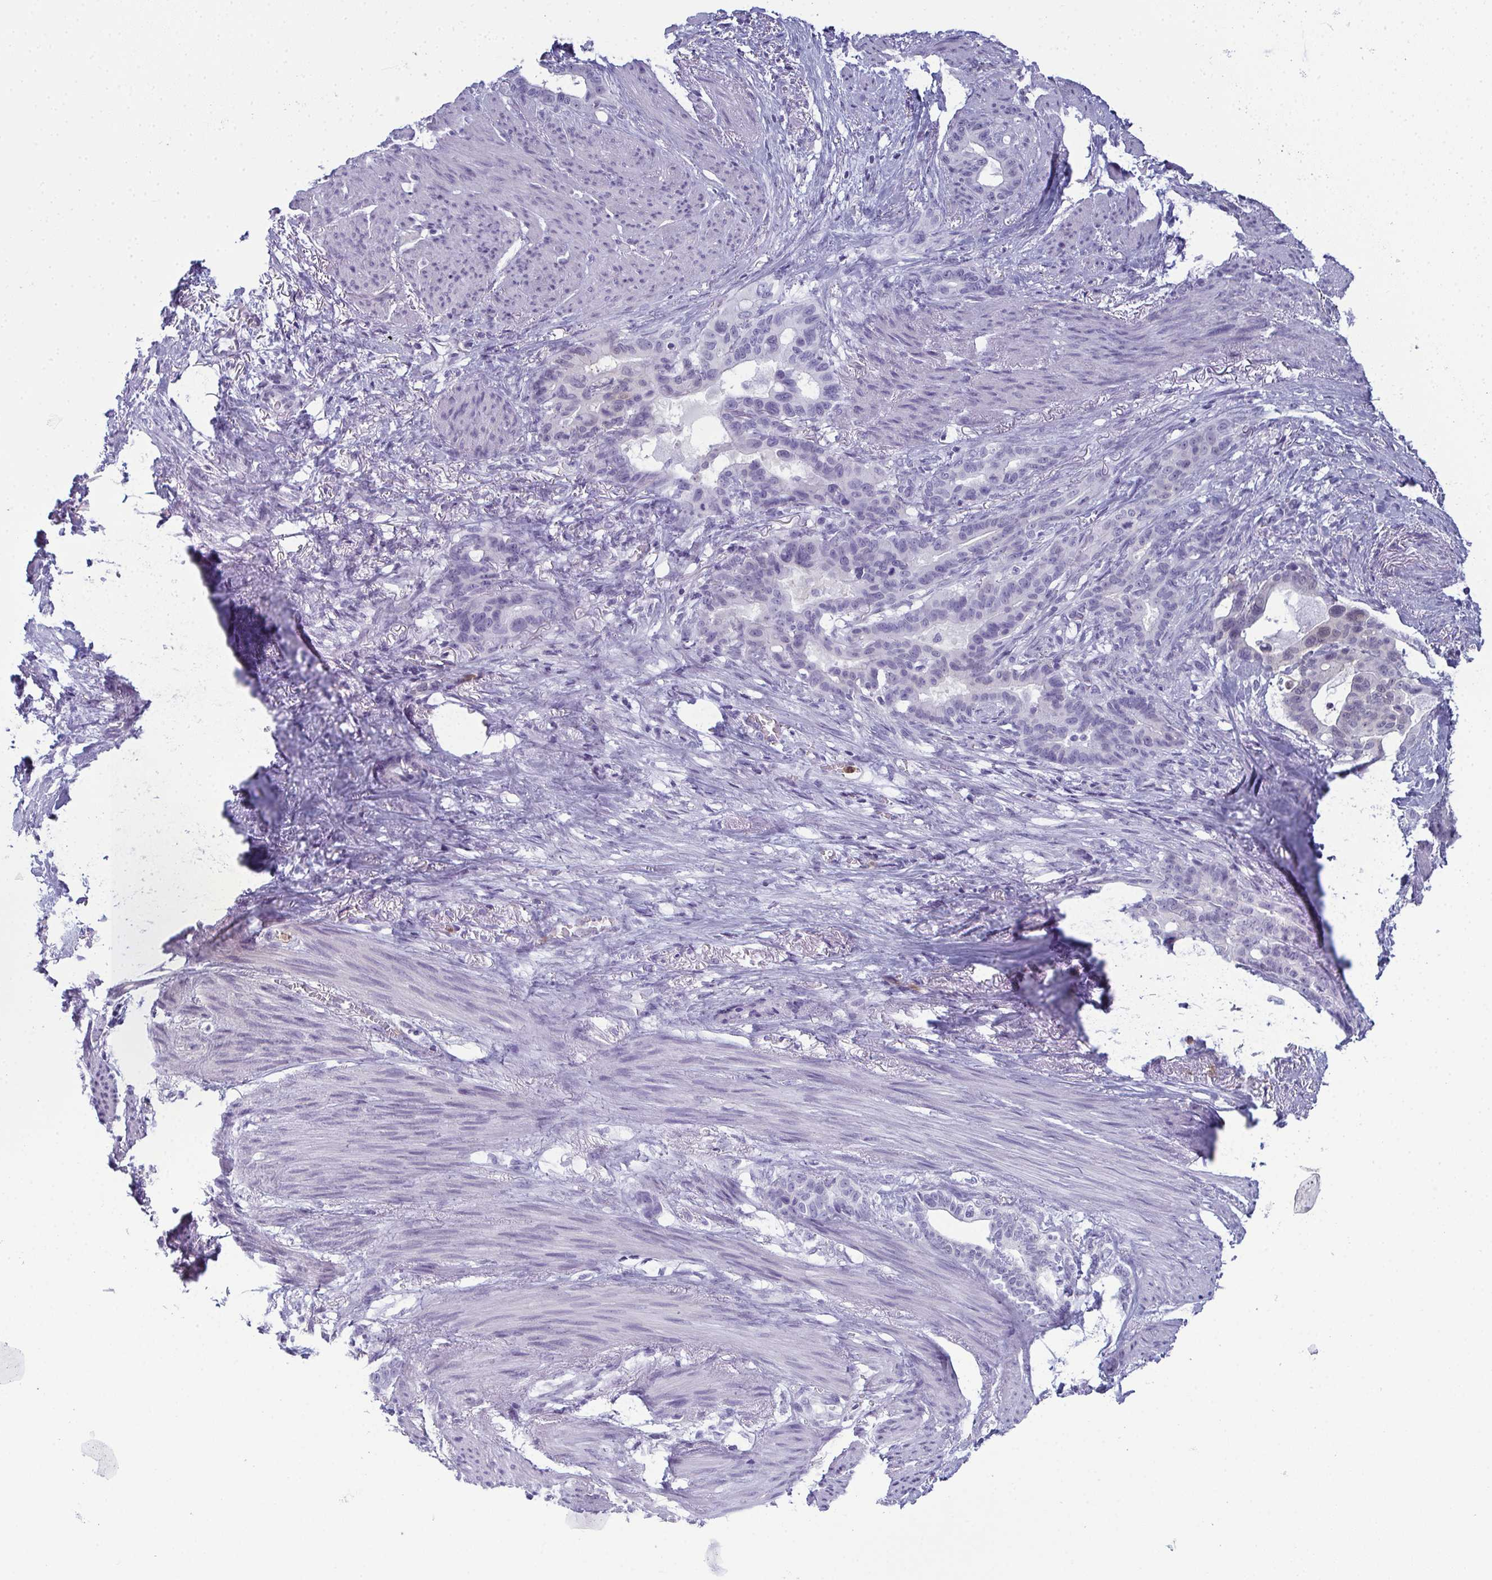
{"staining": {"intensity": "negative", "quantity": "none", "location": "none"}, "tissue": "stomach cancer", "cell_type": "Tumor cells", "image_type": "cancer", "snomed": [{"axis": "morphology", "description": "Normal tissue, NOS"}, {"axis": "morphology", "description": "Adenocarcinoma, NOS"}, {"axis": "topography", "description": "Esophagus"}, {"axis": "topography", "description": "Stomach, upper"}], "caption": "Stomach cancer was stained to show a protein in brown. There is no significant staining in tumor cells.", "gene": "CDA", "patient": {"sex": "male", "age": 62}}